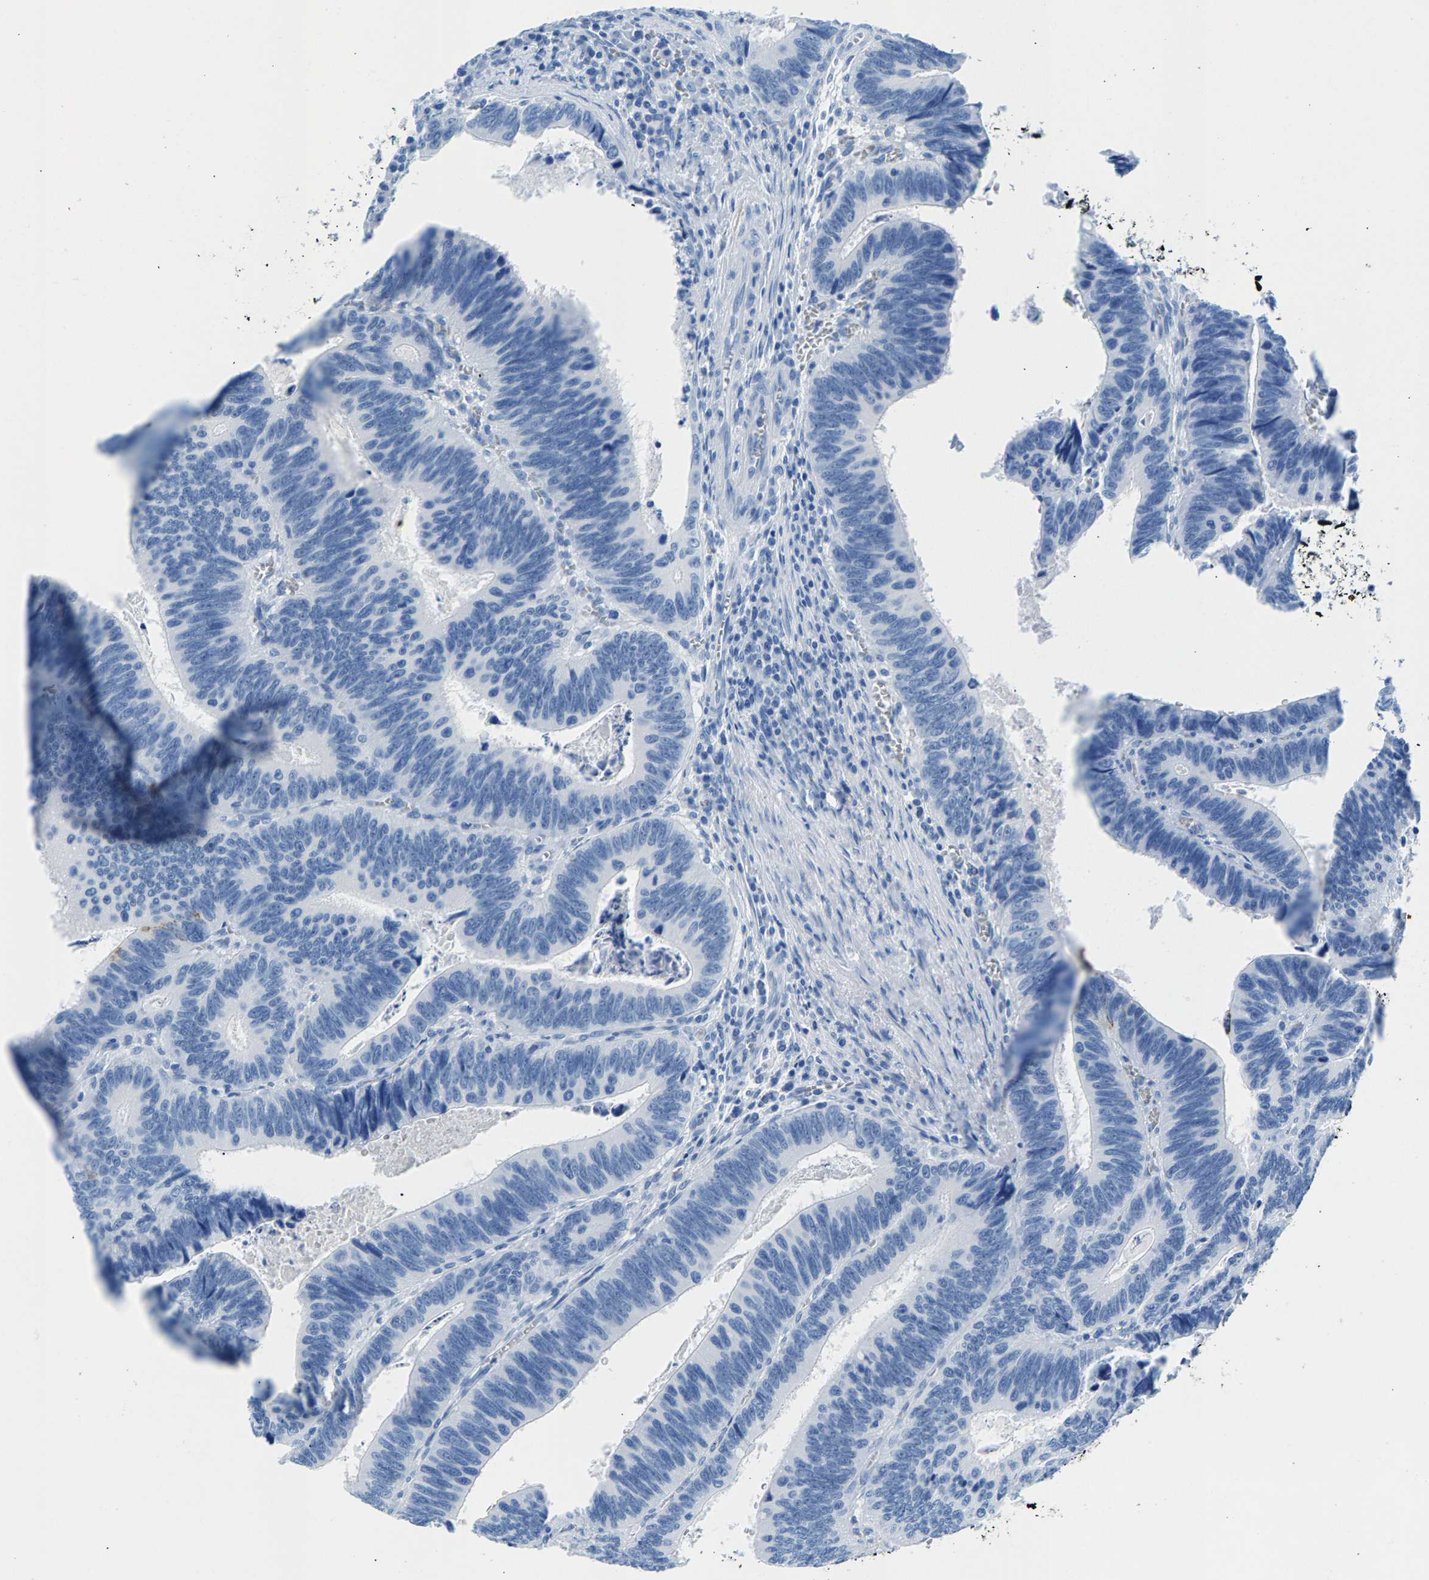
{"staining": {"intensity": "negative", "quantity": "none", "location": "none"}, "tissue": "colorectal cancer", "cell_type": "Tumor cells", "image_type": "cancer", "snomed": [{"axis": "morphology", "description": "Inflammation, NOS"}, {"axis": "morphology", "description": "Adenocarcinoma, NOS"}, {"axis": "topography", "description": "Colon"}], "caption": "The photomicrograph demonstrates no significant expression in tumor cells of colorectal cancer.", "gene": "CPS1", "patient": {"sex": "male", "age": 72}}